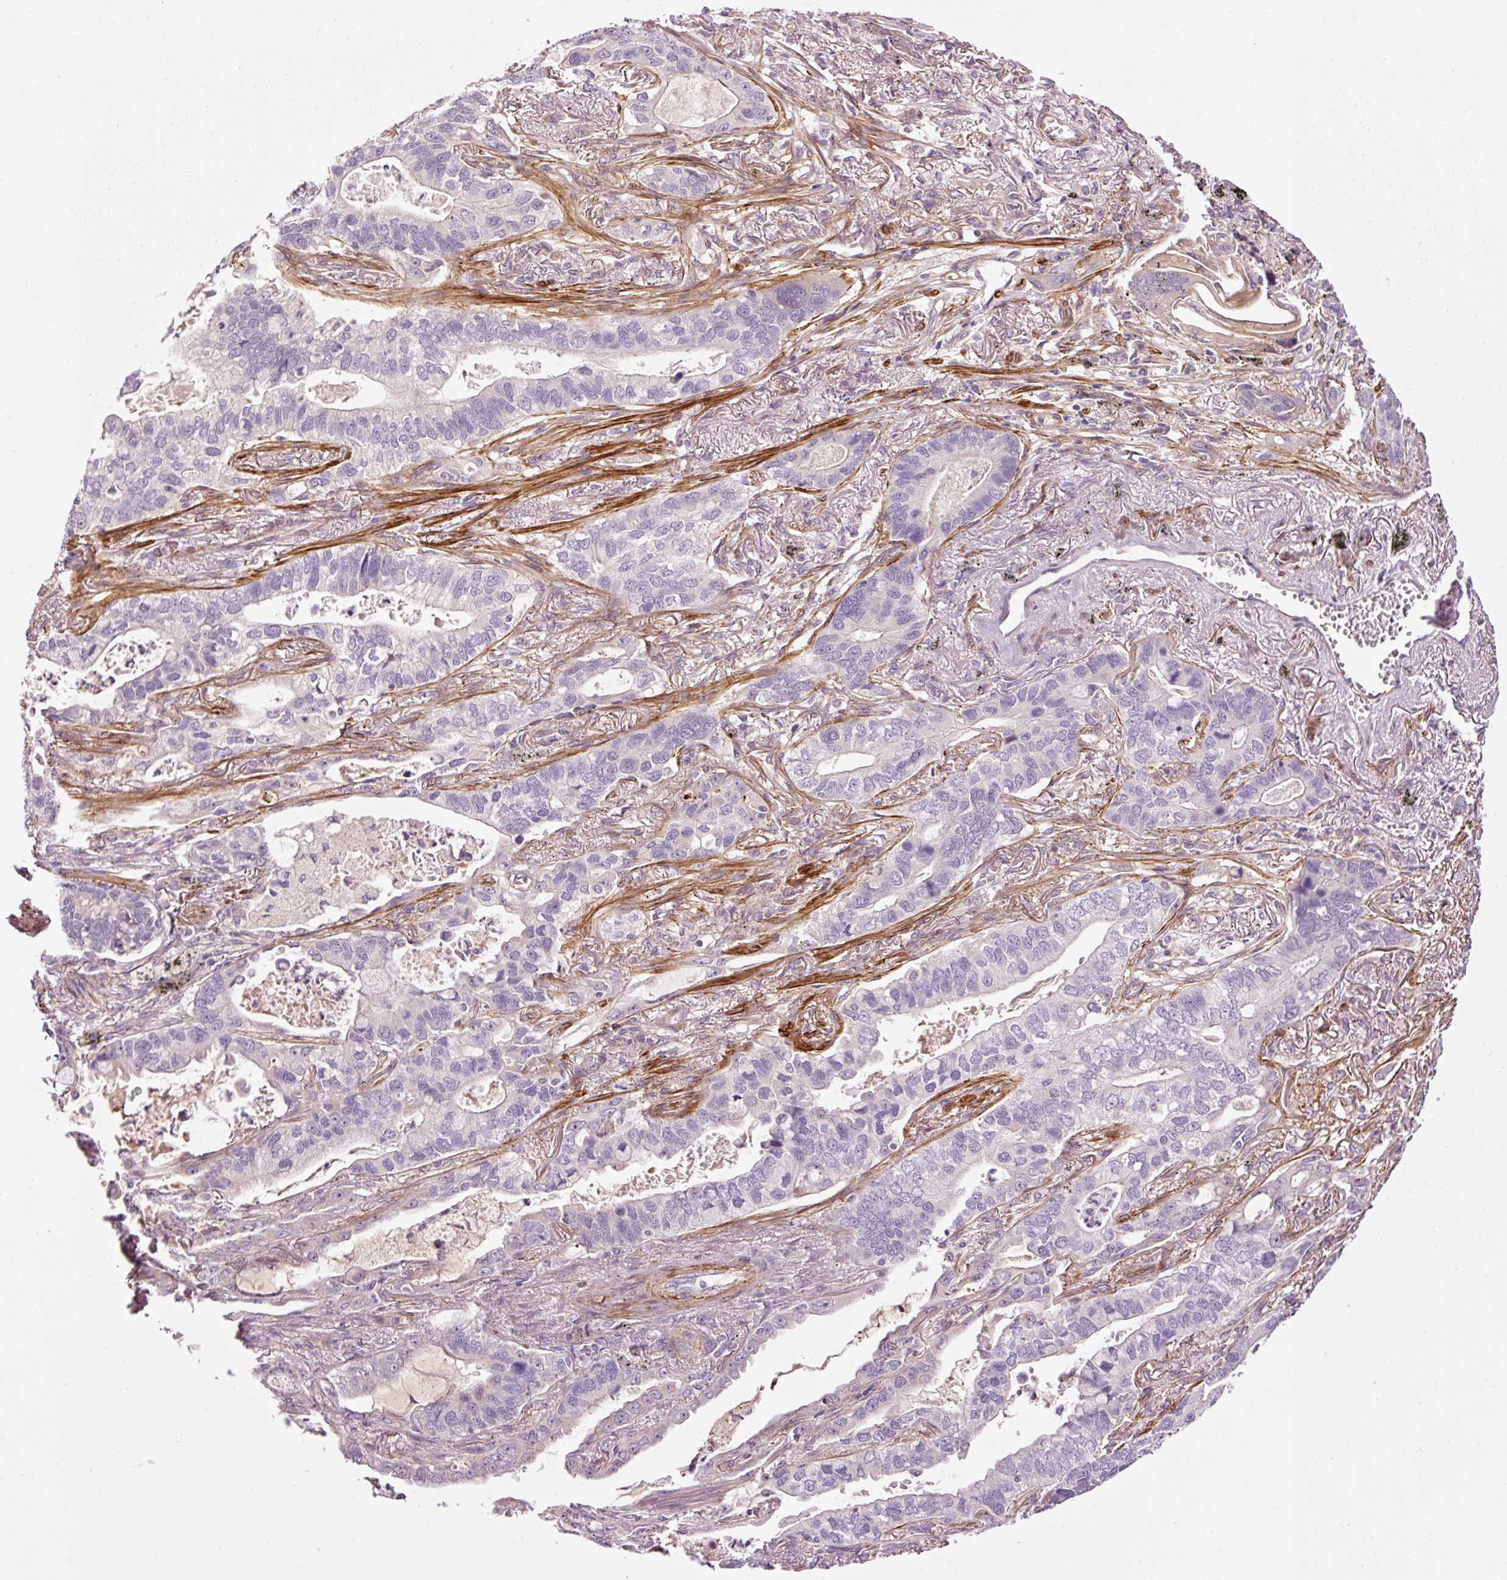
{"staining": {"intensity": "negative", "quantity": "none", "location": "none"}, "tissue": "lung cancer", "cell_type": "Tumor cells", "image_type": "cancer", "snomed": [{"axis": "morphology", "description": "Adenocarcinoma, NOS"}, {"axis": "topography", "description": "Lung"}], "caption": "This is an IHC micrograph of adenocarcinoma (lung). There is no expression in tumor cells.", "gene": "ANKRD20A1", "patient": {"sex": "male", "age": 67}}